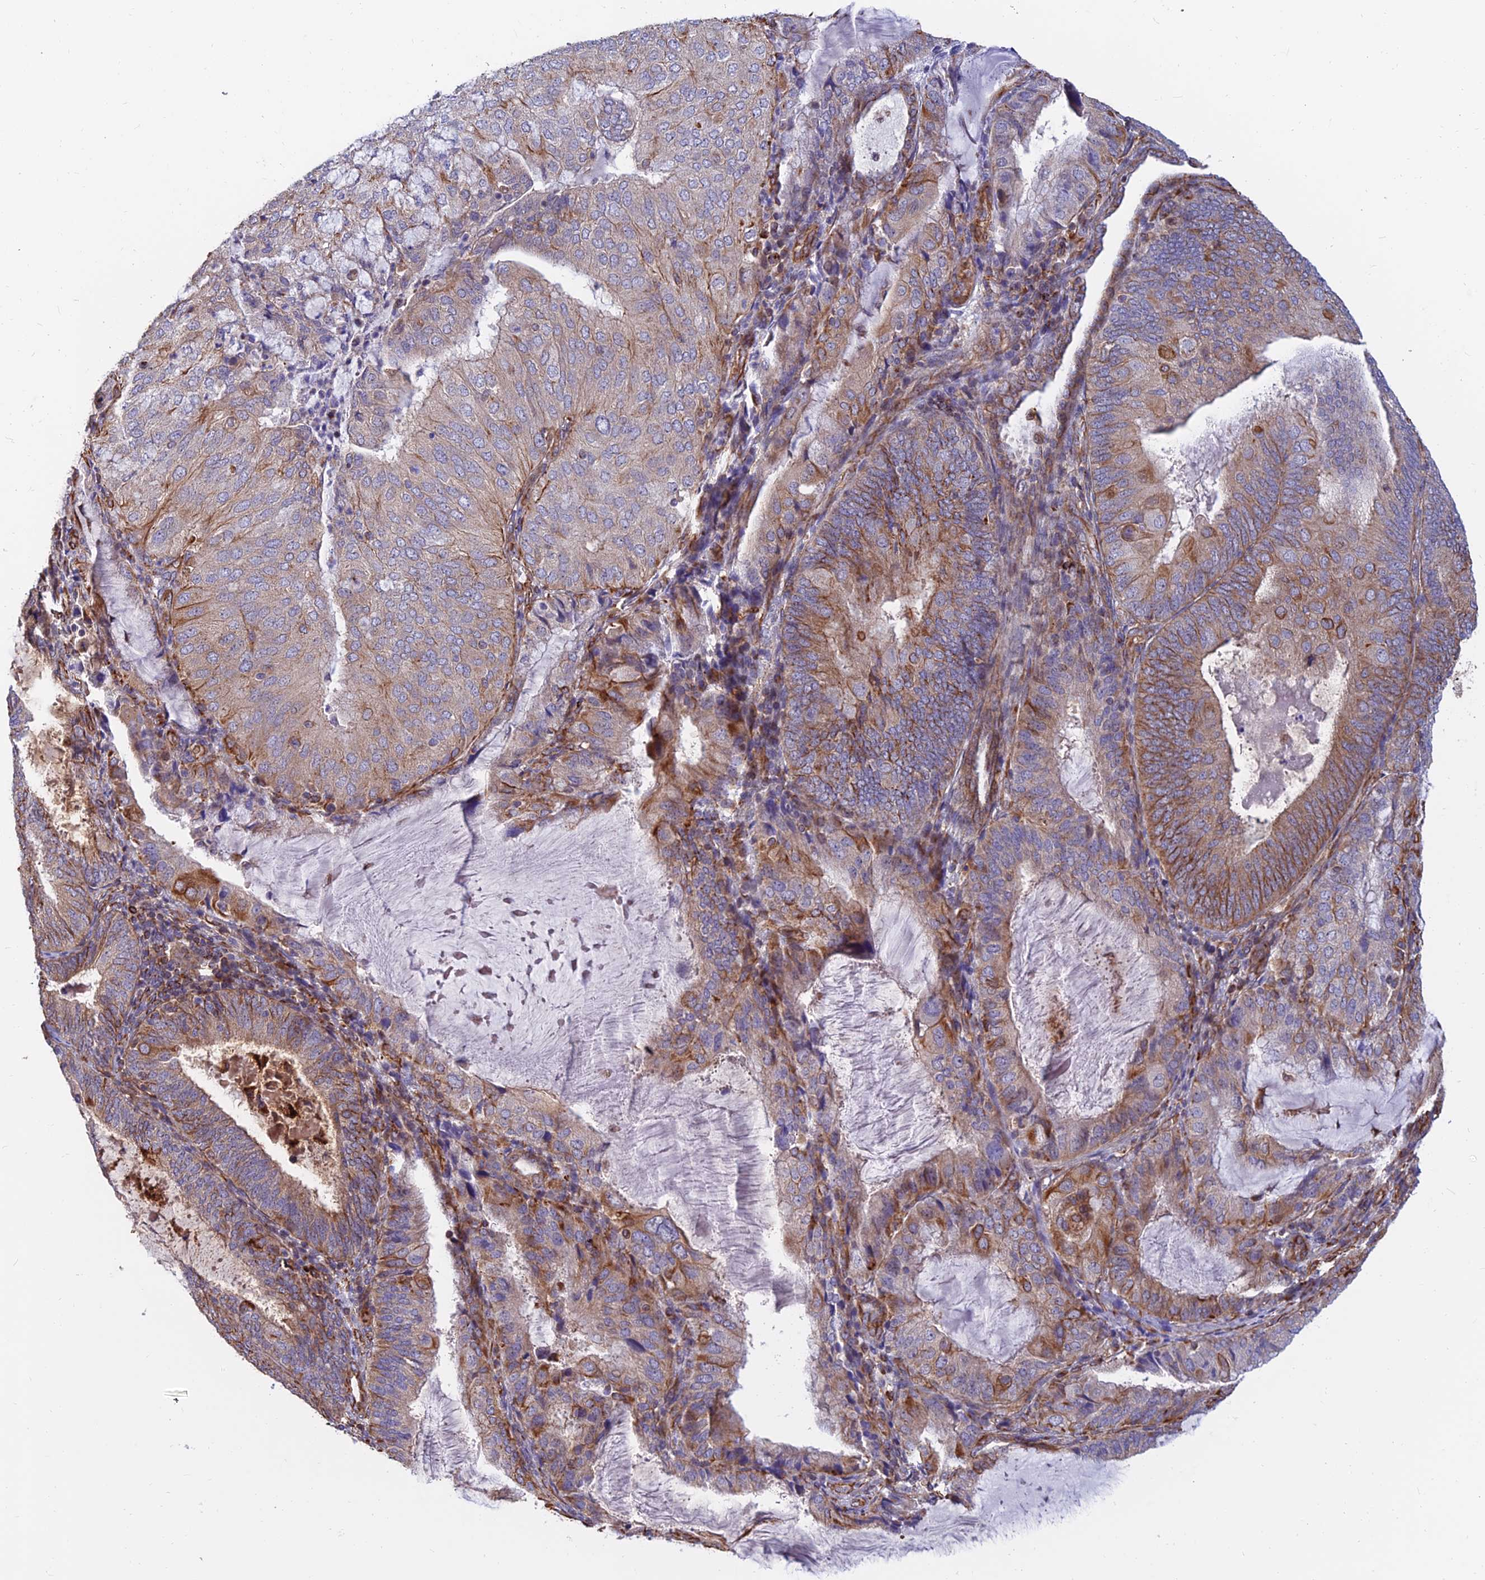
{"staining": {"intensity": "moderate", "quantity": "25%-75%", "location": "cytoplasmic/membranous"}, "tissue": "endometrial cancer", "cell_type": "Tumor cells", "image_type": "cancer", "snomed": [{"axis": "morphology", "description": "Adenocarcinoma, NOS"}, {"axis": "topography", "description": "Endometrium"}], "caption": "Immunohistochemistry (DAB) staining of adenocarcinoma (endometrial) displays moderate cytoplasmic/membranous protein positivity in about 25%-75% of tumor cells.", "gene": "CDK18", "patient": {"sex": "female", "age": 81}}